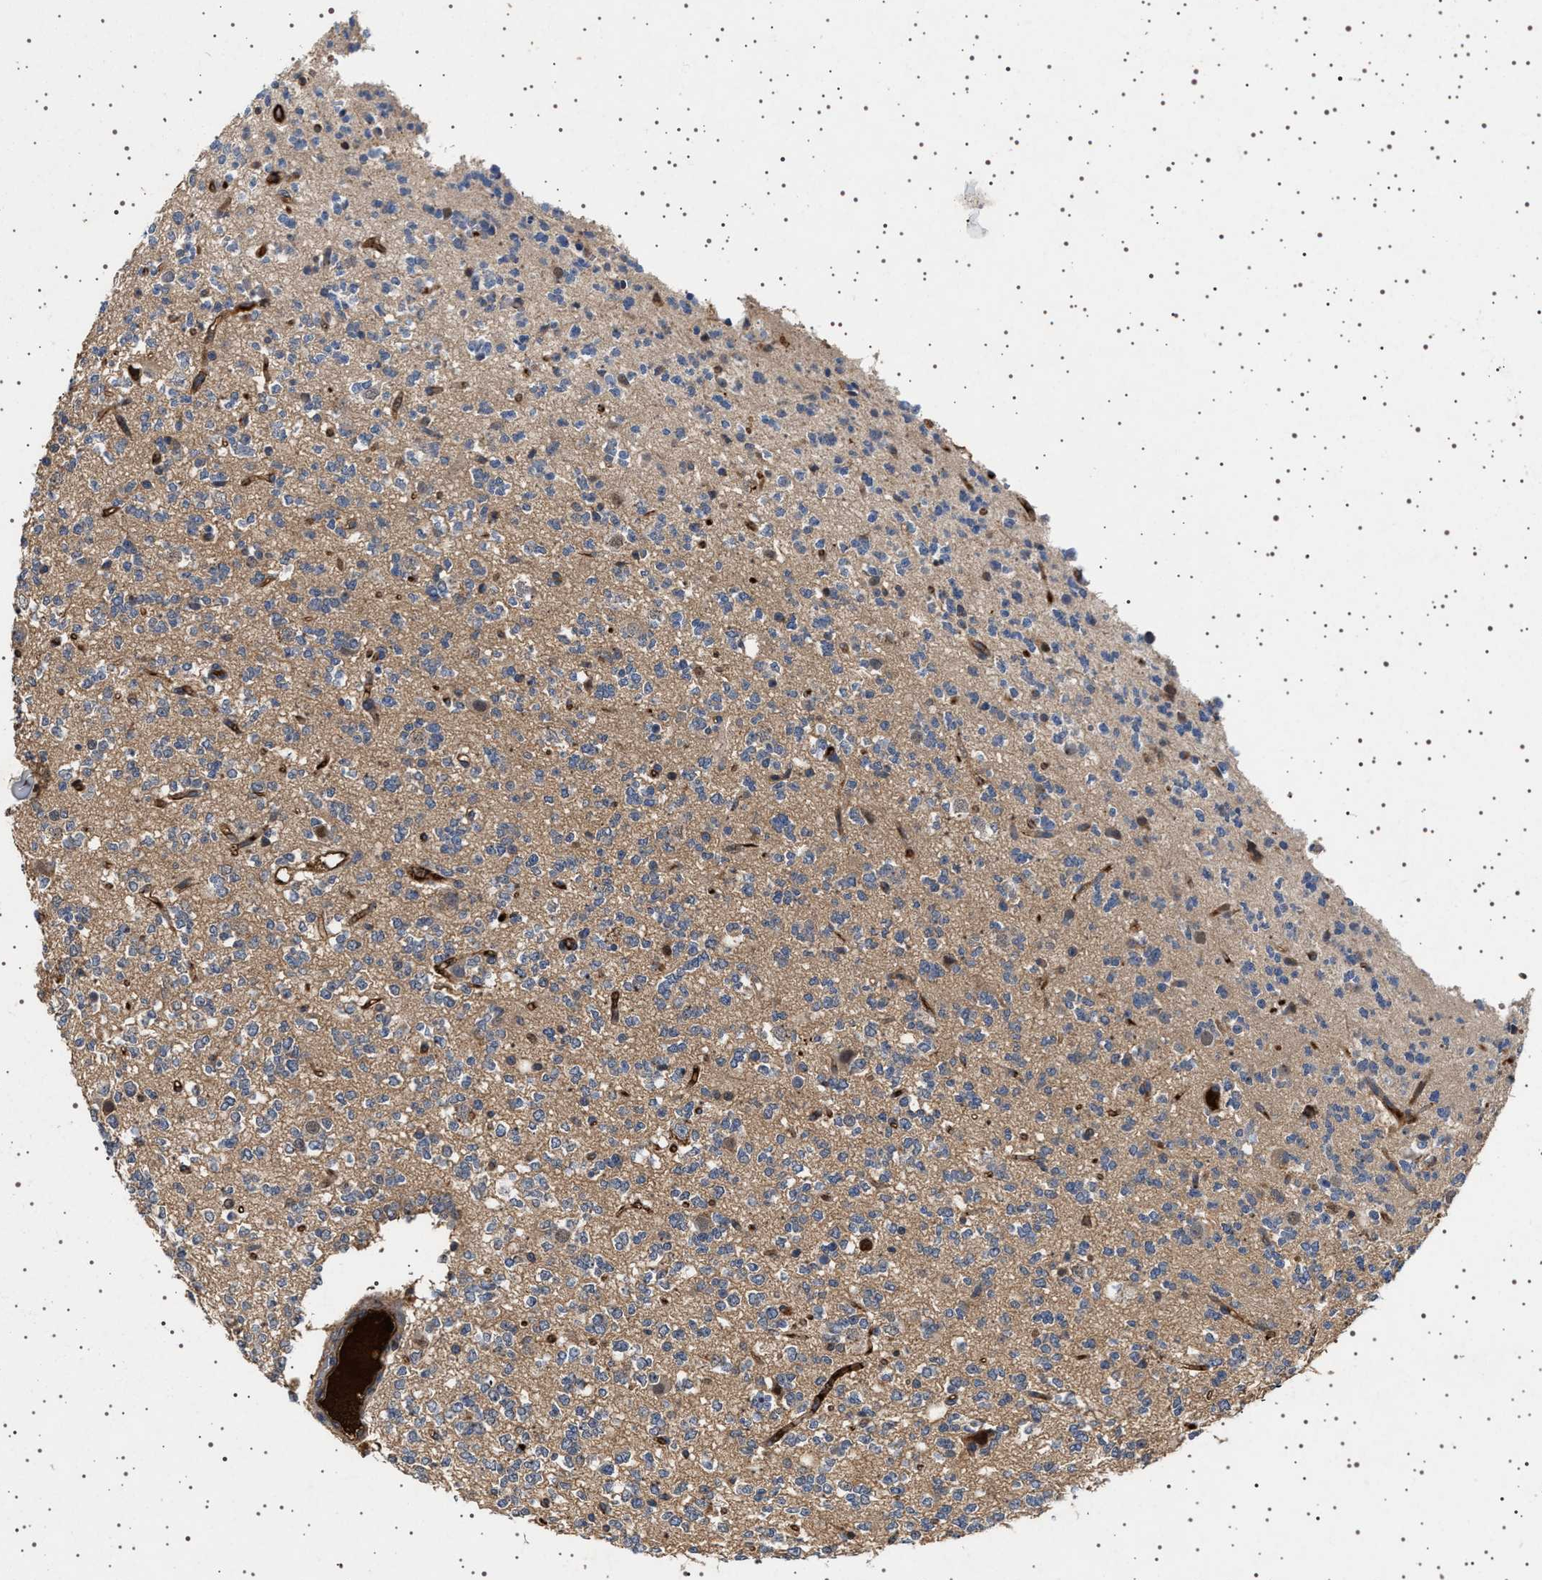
{"staining": {"intensity": "moderate", "quantity": "<25%", "location": "cytoplasmic/membranous"}, "tissue": "glioma", "cell_type": "Tumor cells", "image_type": "cancer", "snomed": [{"axis": "morphology", "description": "Glioma, malignant, Low grade"}, {"axis": "topography", "description": "Brain"}], "caption": "Moderate cytoplasmic/membranous staining for a protein is present in approximately <25% of tumor cells of glioma using immunohistochemistry.", "gene": "FICD", "patient": {"sex": "male", "age": 38}}